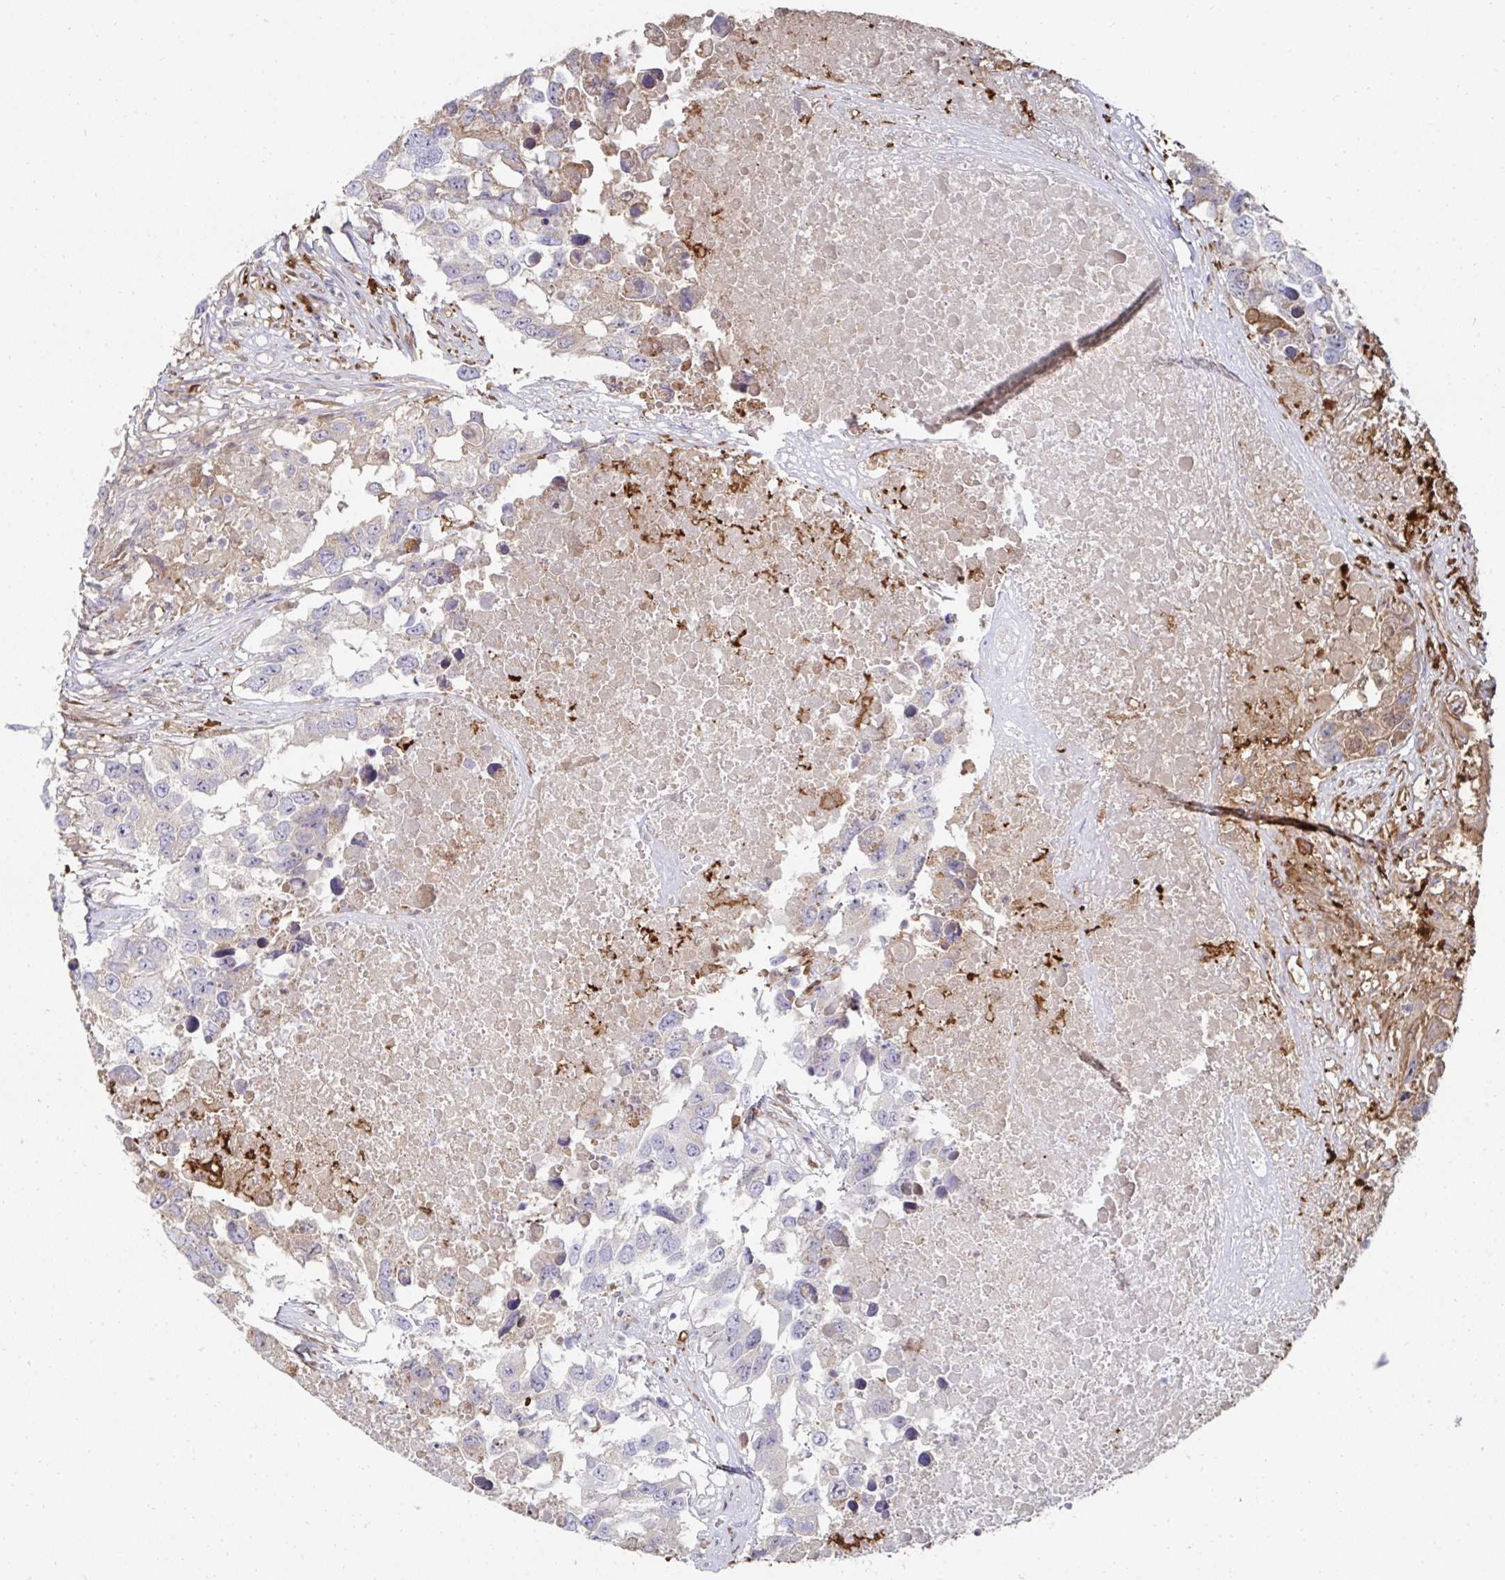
{"staining": {"intensity": "negative", "quantity": "none", "location": "none"}, "tissue": "testis cancer", "cell_type": "Tumor cells", "image_type": "cancer", "snomed": [{"axis": "morphology", "description": "Carcinoma, Embryonal, NOS"}, {"axis": "topography", "description": "Testis"}], "caption": "Tumor cells show no significant protein positivity in testis embryonal carcinoma. (DAB immunohistochemistry (IHC) with hematoxylin counter stain).", "gene": "FBXL13", "patient": {"sex": "male", "age": 83}}